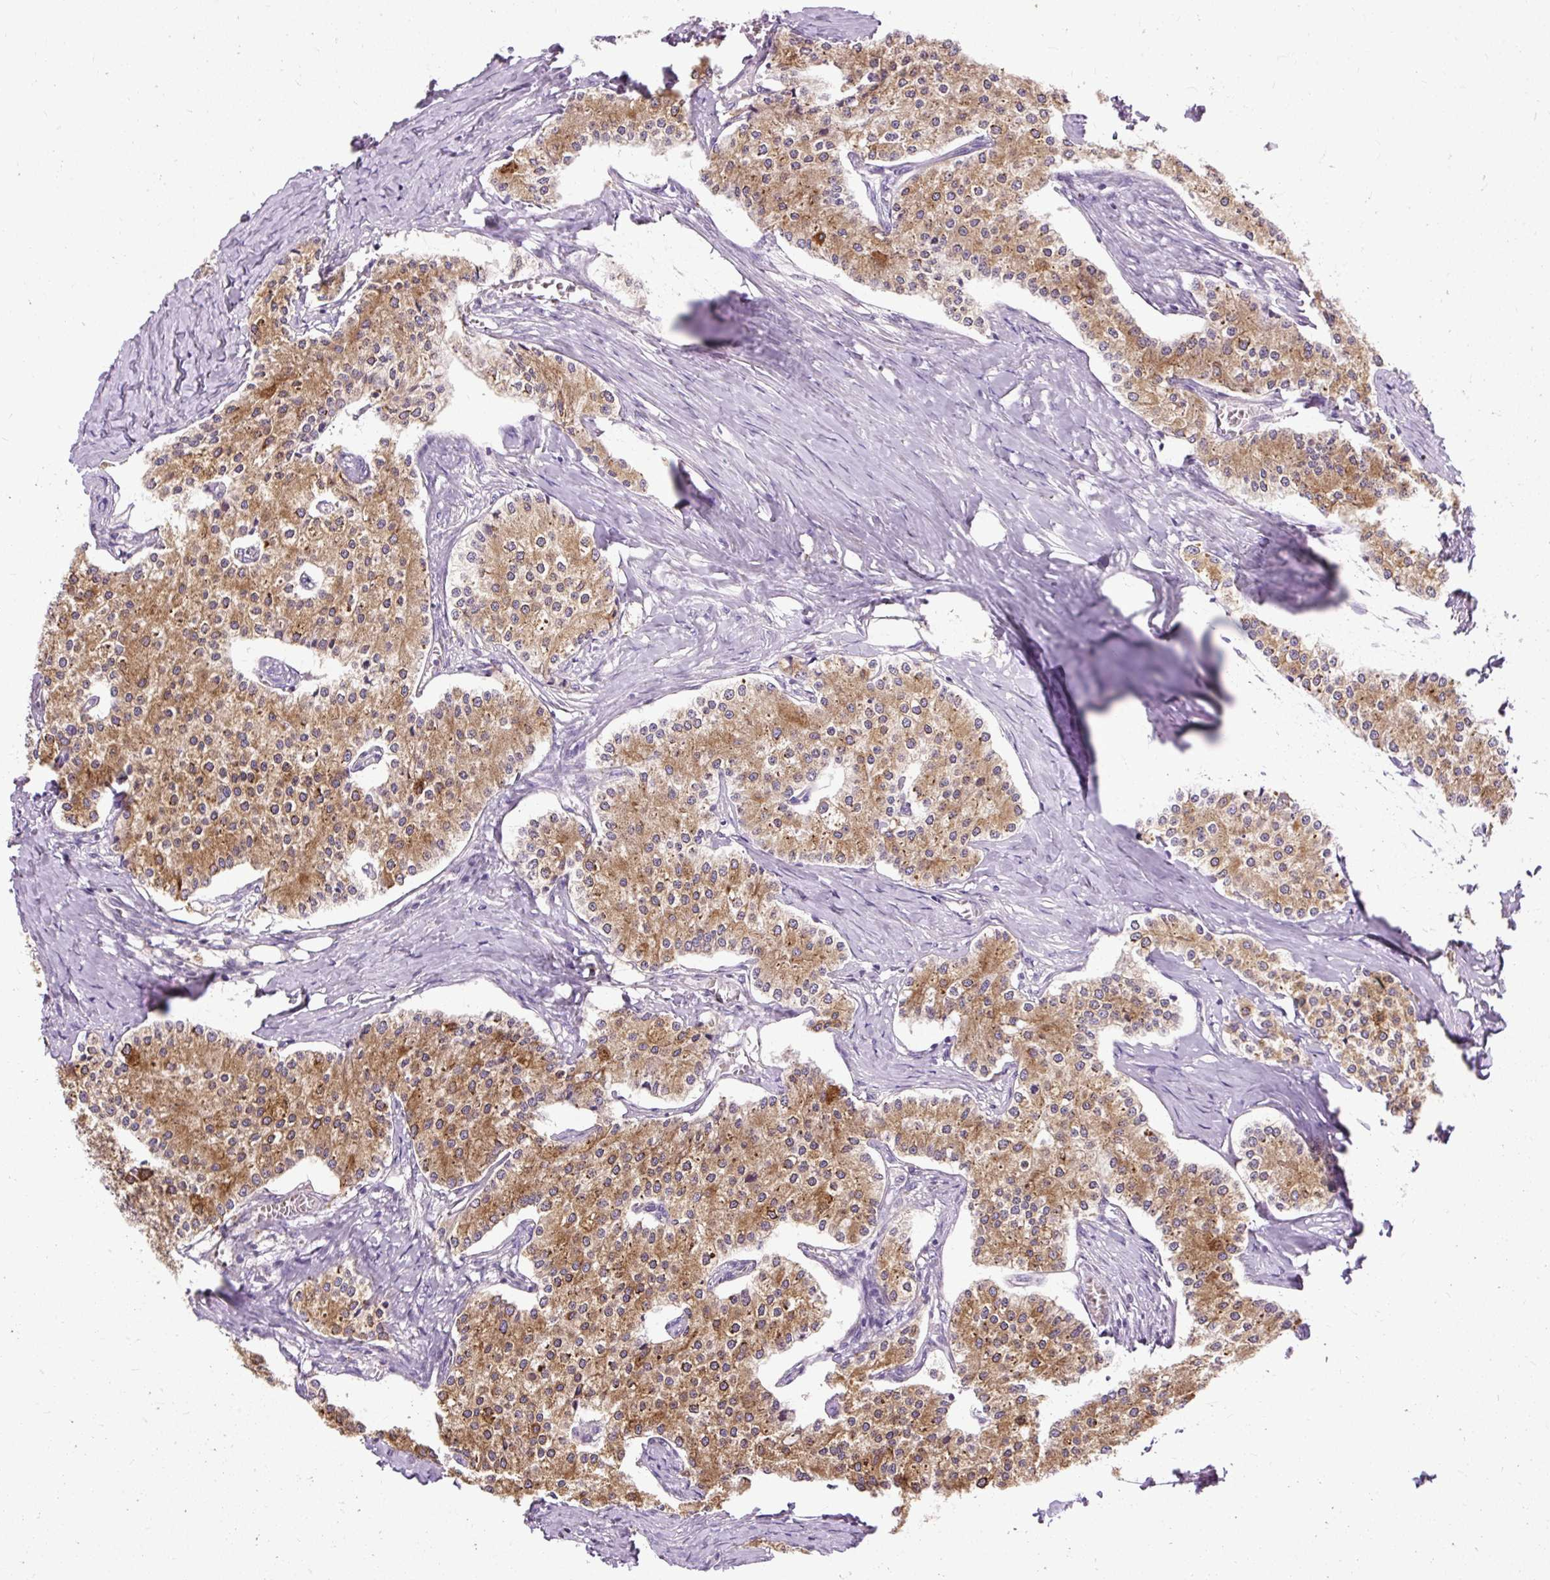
{"staining": {"intensity": "moderate", "quantity": ">75%", "location": "cytoplasmic/membranous"}, "tissue": "carcinoid", "cell_type": "Tumor cells", "image_type": "cancer", "snomed": [{"axis": "morphology", "description": "Carcinoid, malignant, NOS"}, {"axis": "topography", "description": "Colon"}], "caption": "IHC of human carcinoid shows medium levels of moderate cytoplasmic/membranous positivity in approximately >75% of tumor cells. Using DAB (3,3'-diaminobenzidine) (brown) and hematoxylin (blue) stains, captured at high magnification using brightfield microscopy.", "gene": "FAM149A", "patient": {"sex": "female", "age": 52}}